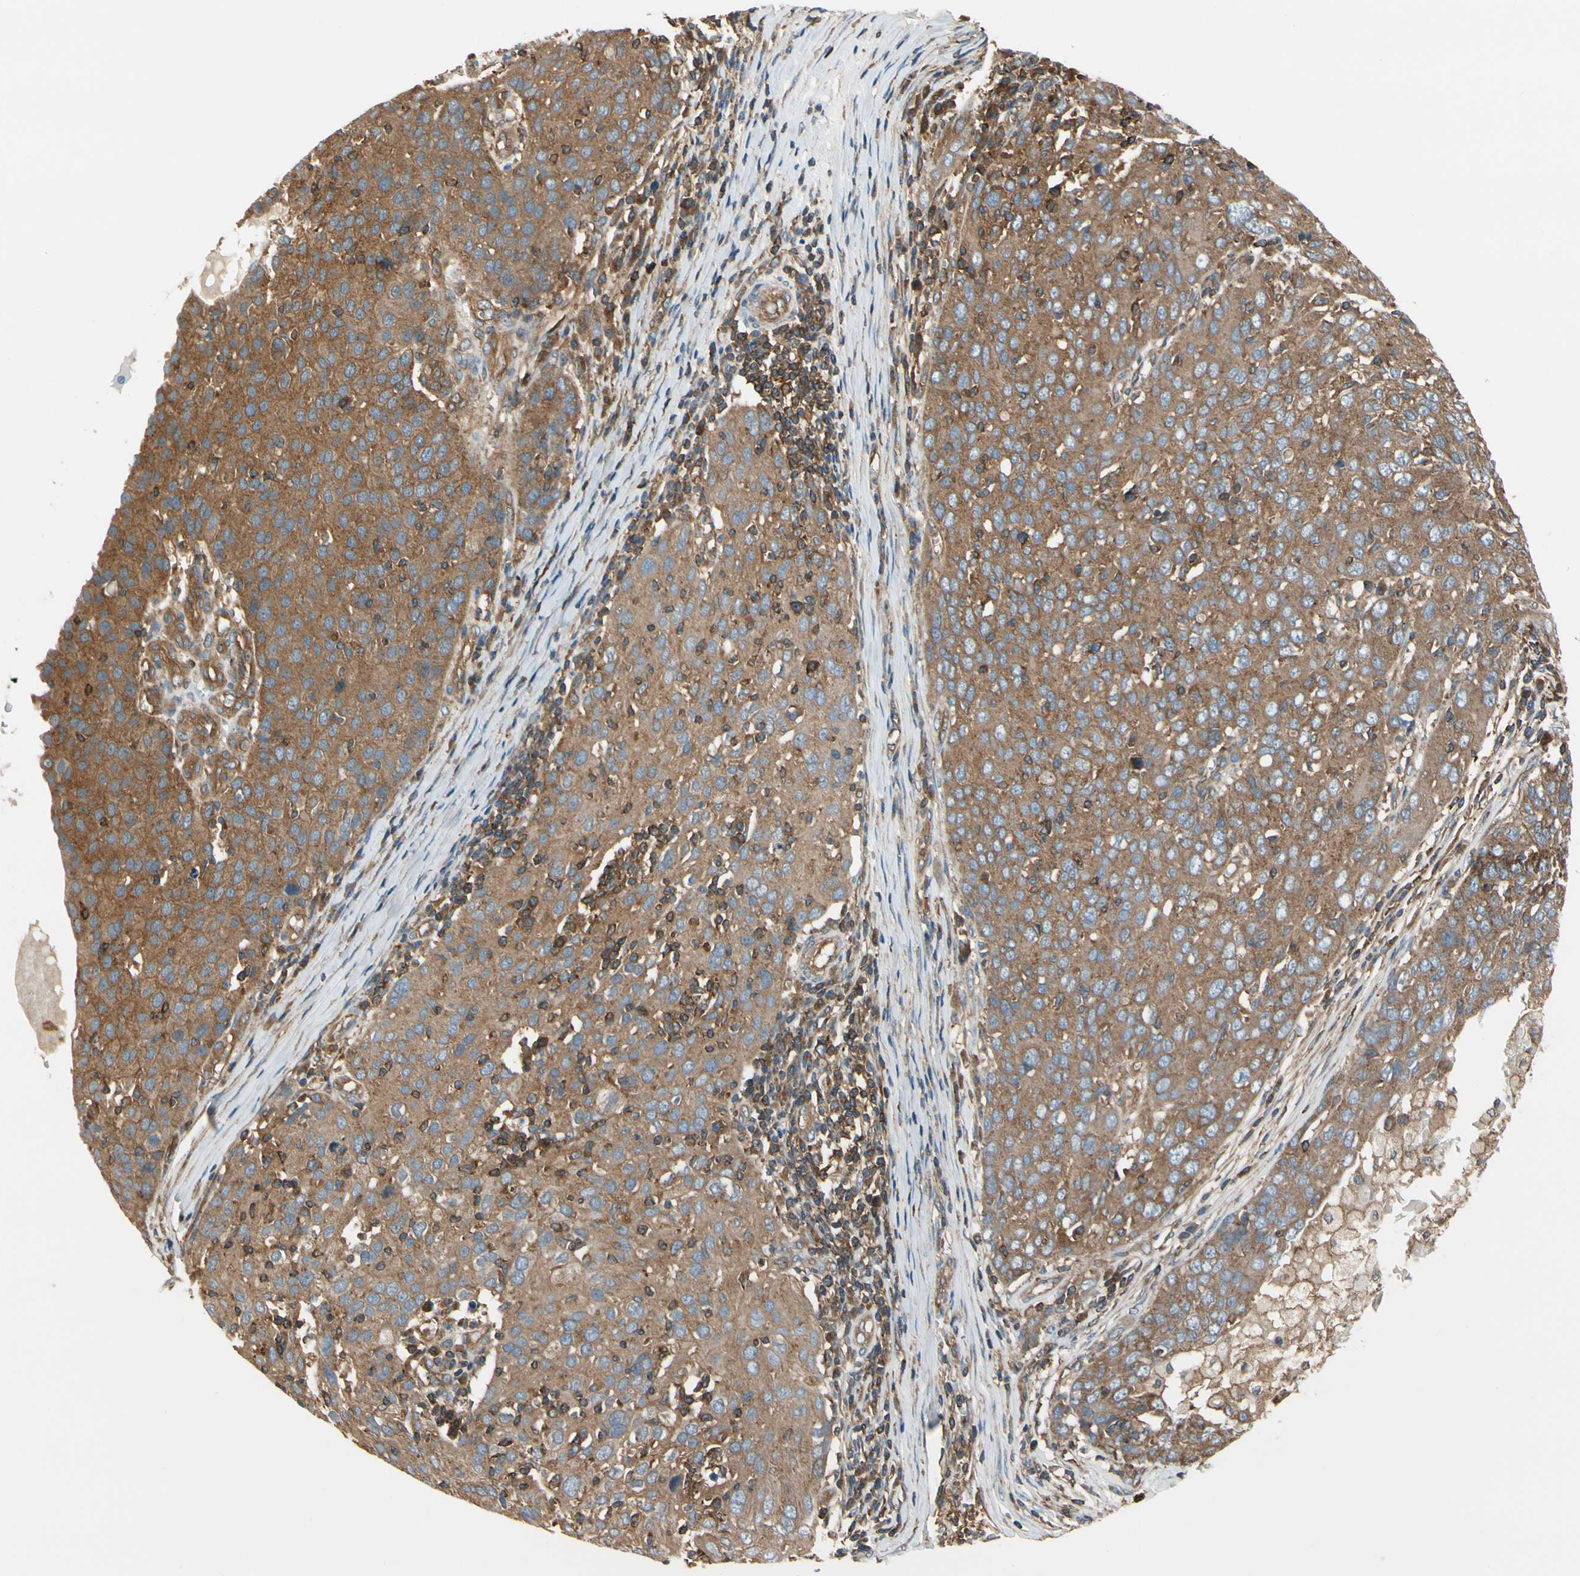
{"staining": {"intensity": "moderate", "quantity": "25%-75%", "location": "cytoplasmic/membranous"}, "tissue": "ovarian cancer", "cell_type": "Tumor cells", "image_type": "cancer", "snomed": [{"axis": "morphology", "description": "Carcinoma, endometroid"}, {"axis": "topography", "description": "Ovary"}], "caption": "Immunohistochemical staining of human endometroid carcinoma (ovarian) displays medium levels of moderate cytoplasmic/membranous expression in about 25%-75% of tumor cells.", "gene": "EPS15", "patient": {"sex": "female", "age": 50}}